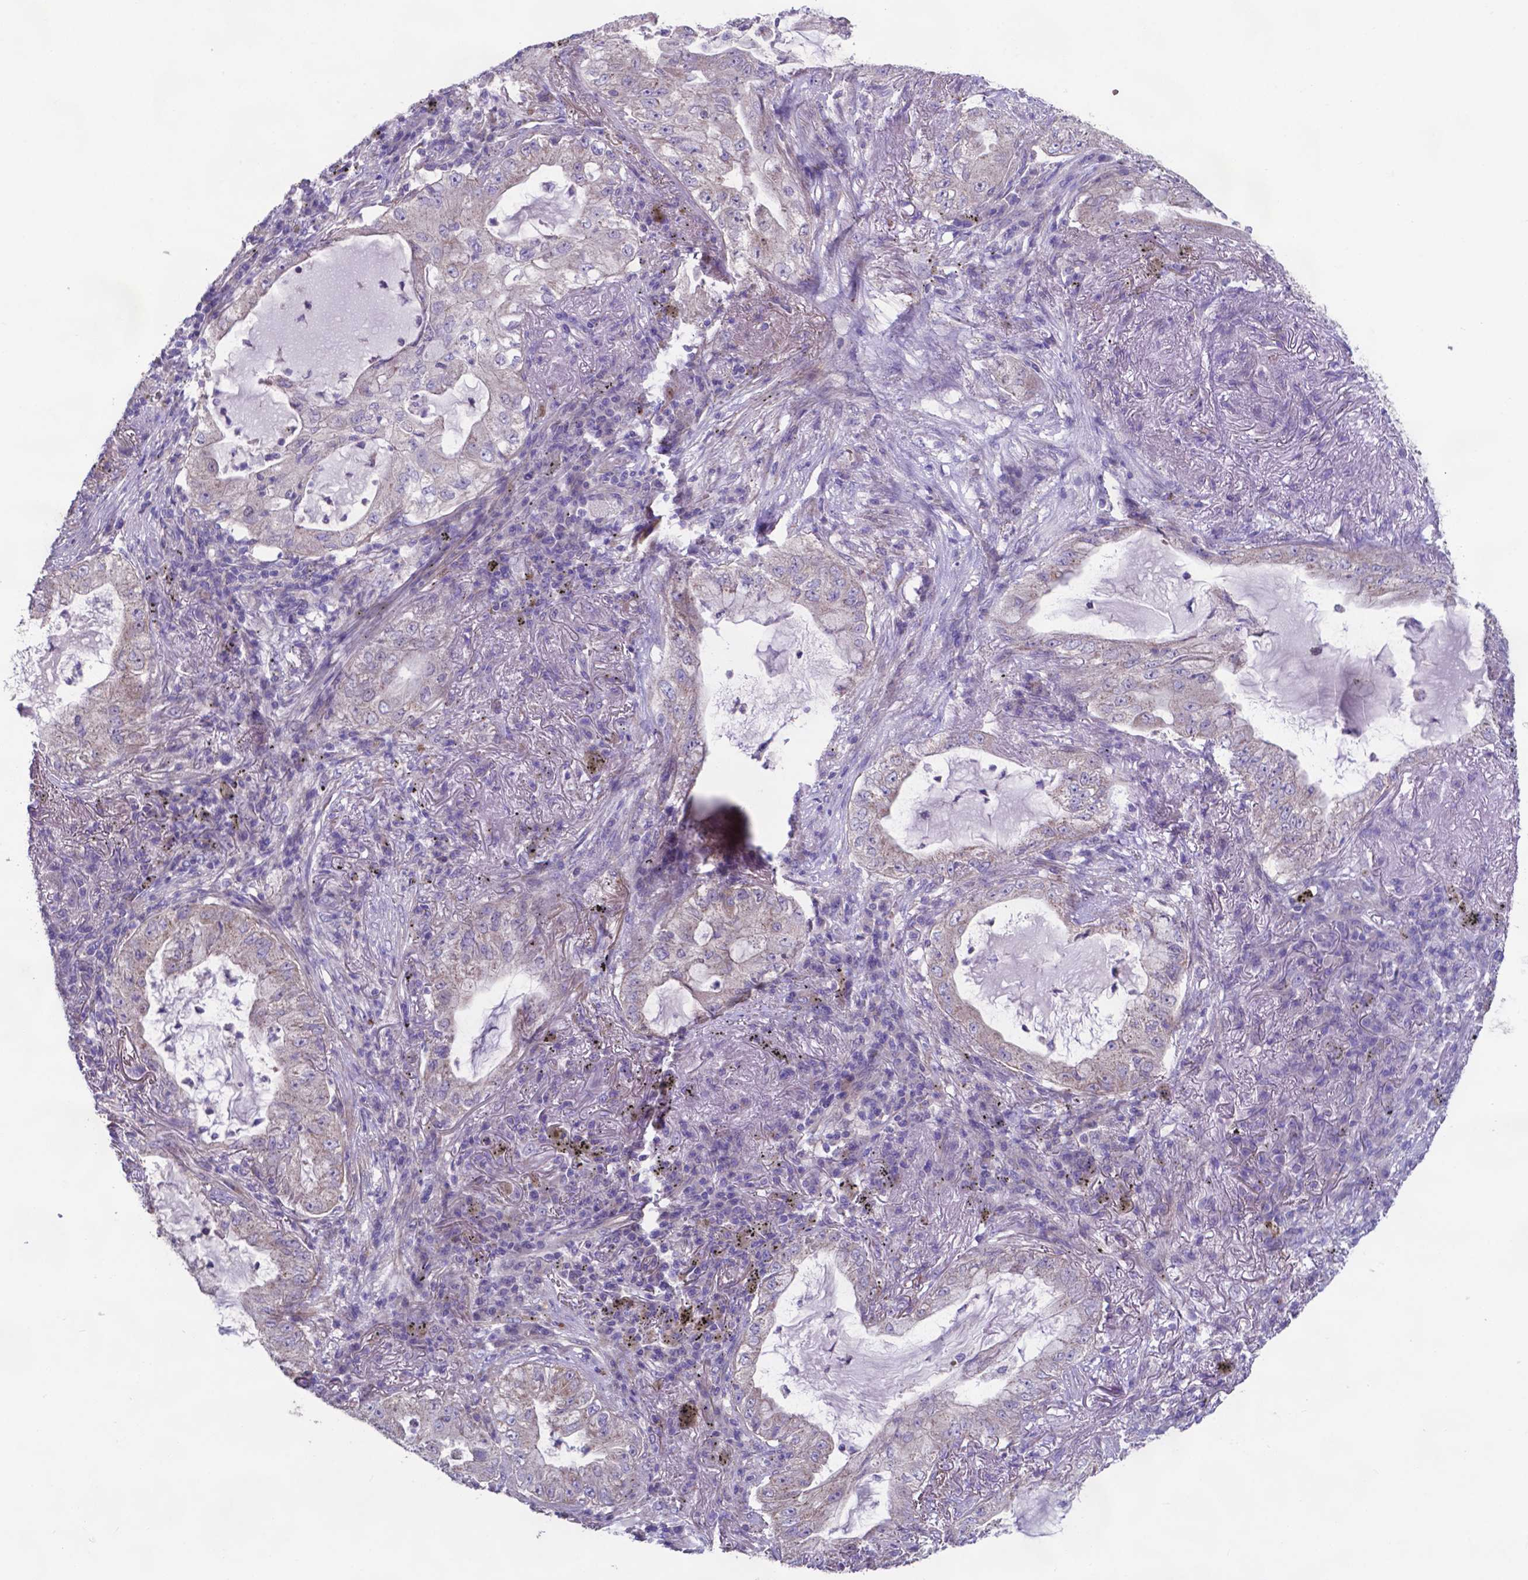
{"staining": {"intensity": "negative", "quantity": "none", "location": "none"}, "tissue": "lung cancer", "cell_type": "Tumor cells", "image_type": "cancer", "snomed": [{"axis": "morphology", "description": "Adenocarcinoma, NOS"}, {"axis": "topography", "description": "Lung"}], "caption": "The immunohistochemistry (IHC) histopathology image has no significant positivity in tumor cells of lung adenocarcinoma tissue. (DAB (3,3'-diaminobenzidine) immunohistochemistry with hematoxylin counter stain).", "gene": "TYRO3", "patient": {"sex": "female", "age": 73}}